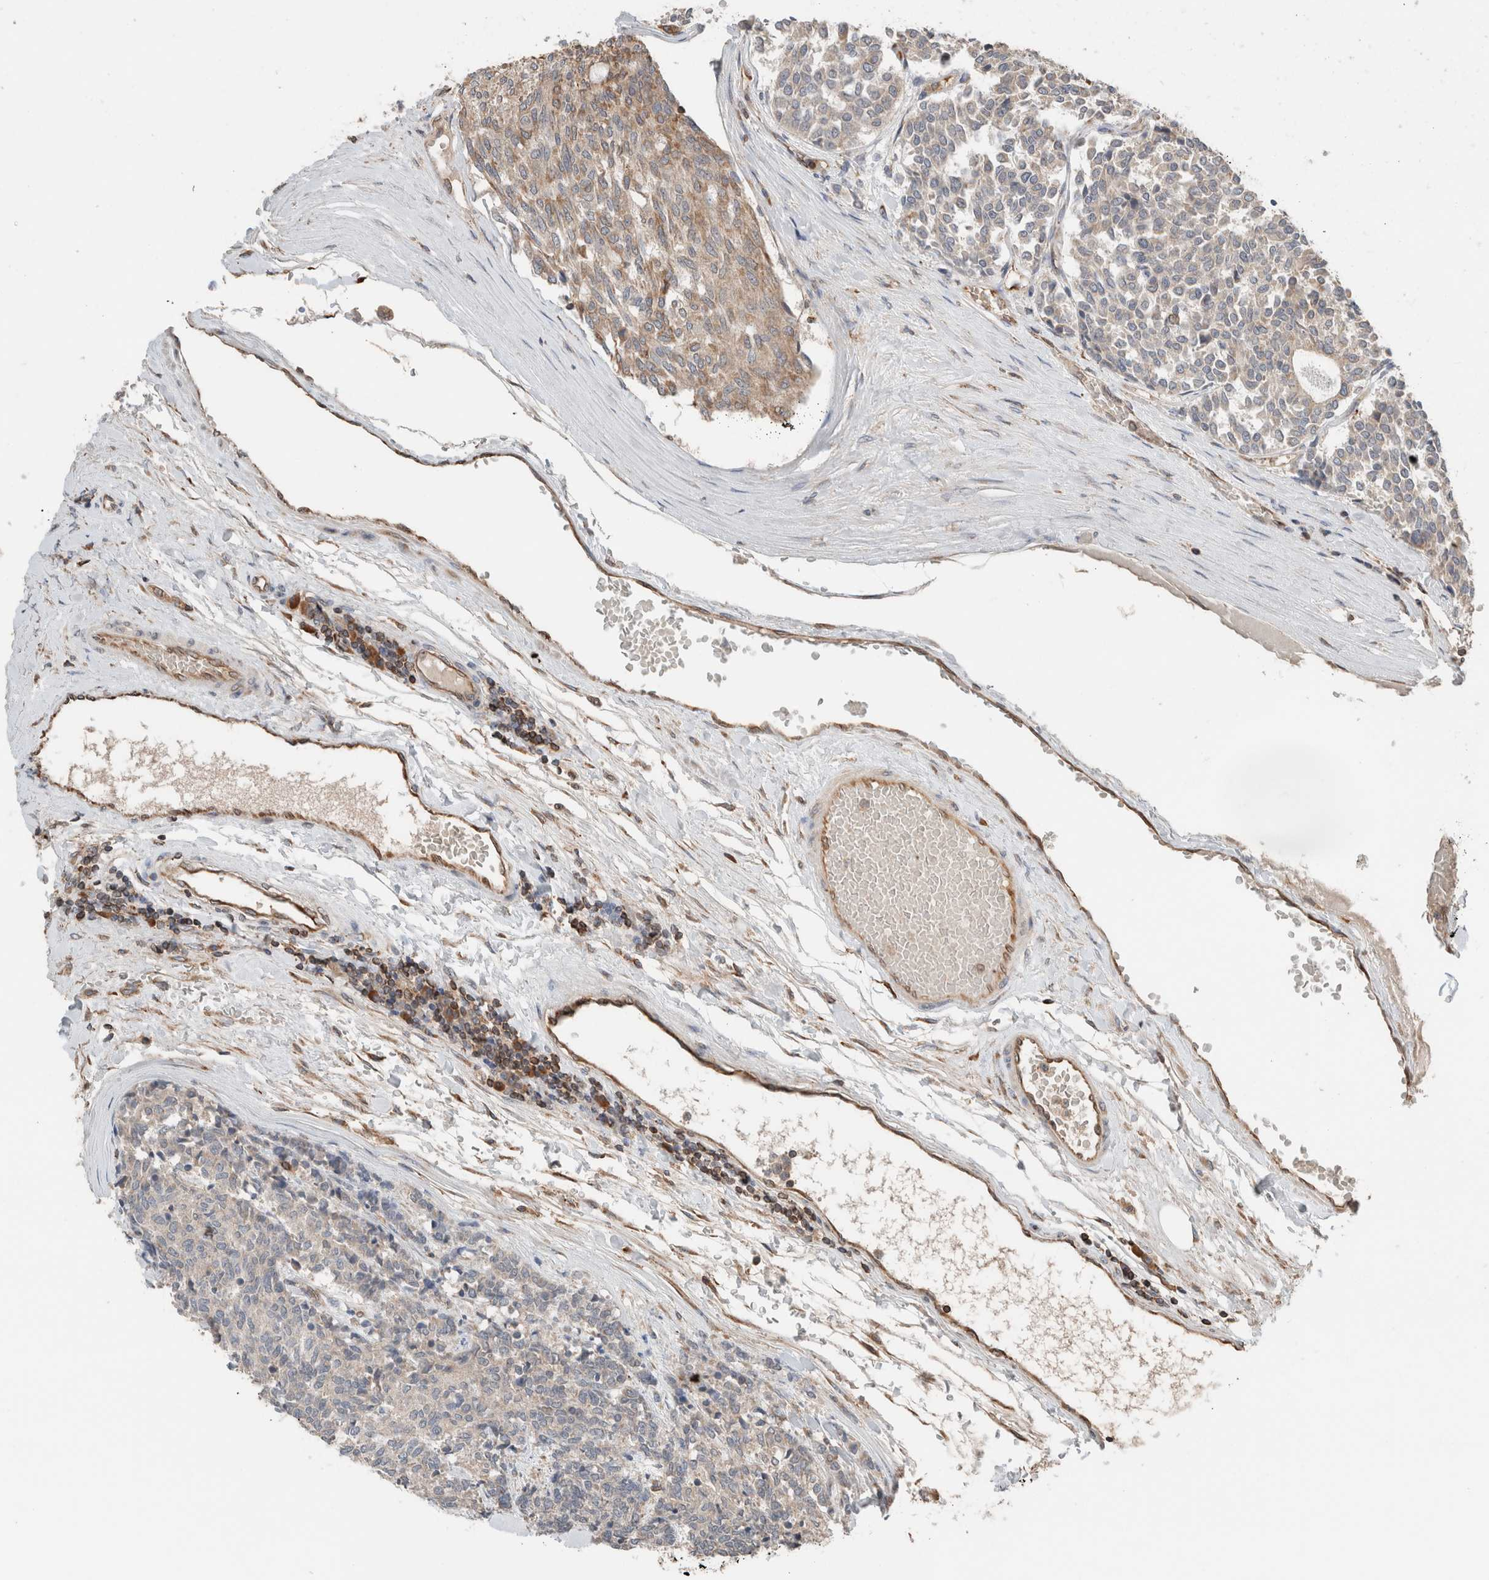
{"staining": {"intensity": "weak", "quantity": "<25%", "location": "cytoplasmic/membranous"}, "tissue": "carcinoid", "cell_type": "Tumor cells", "image_type": "cancer", "snomed": [{"axis": "morphology", "description": "Carcinoid, malignant, NOS"}, {"axis": "topography", "description": "Pancreas"}], "caption": "Tumor cells are negative for brown protein staining in carcinoid. (Brightfield microscopy of DAB immunohistochemistry (IHC) at high magnification).", "gene": "ERAP2", "patient": {"sex": "female", "age": 54}}